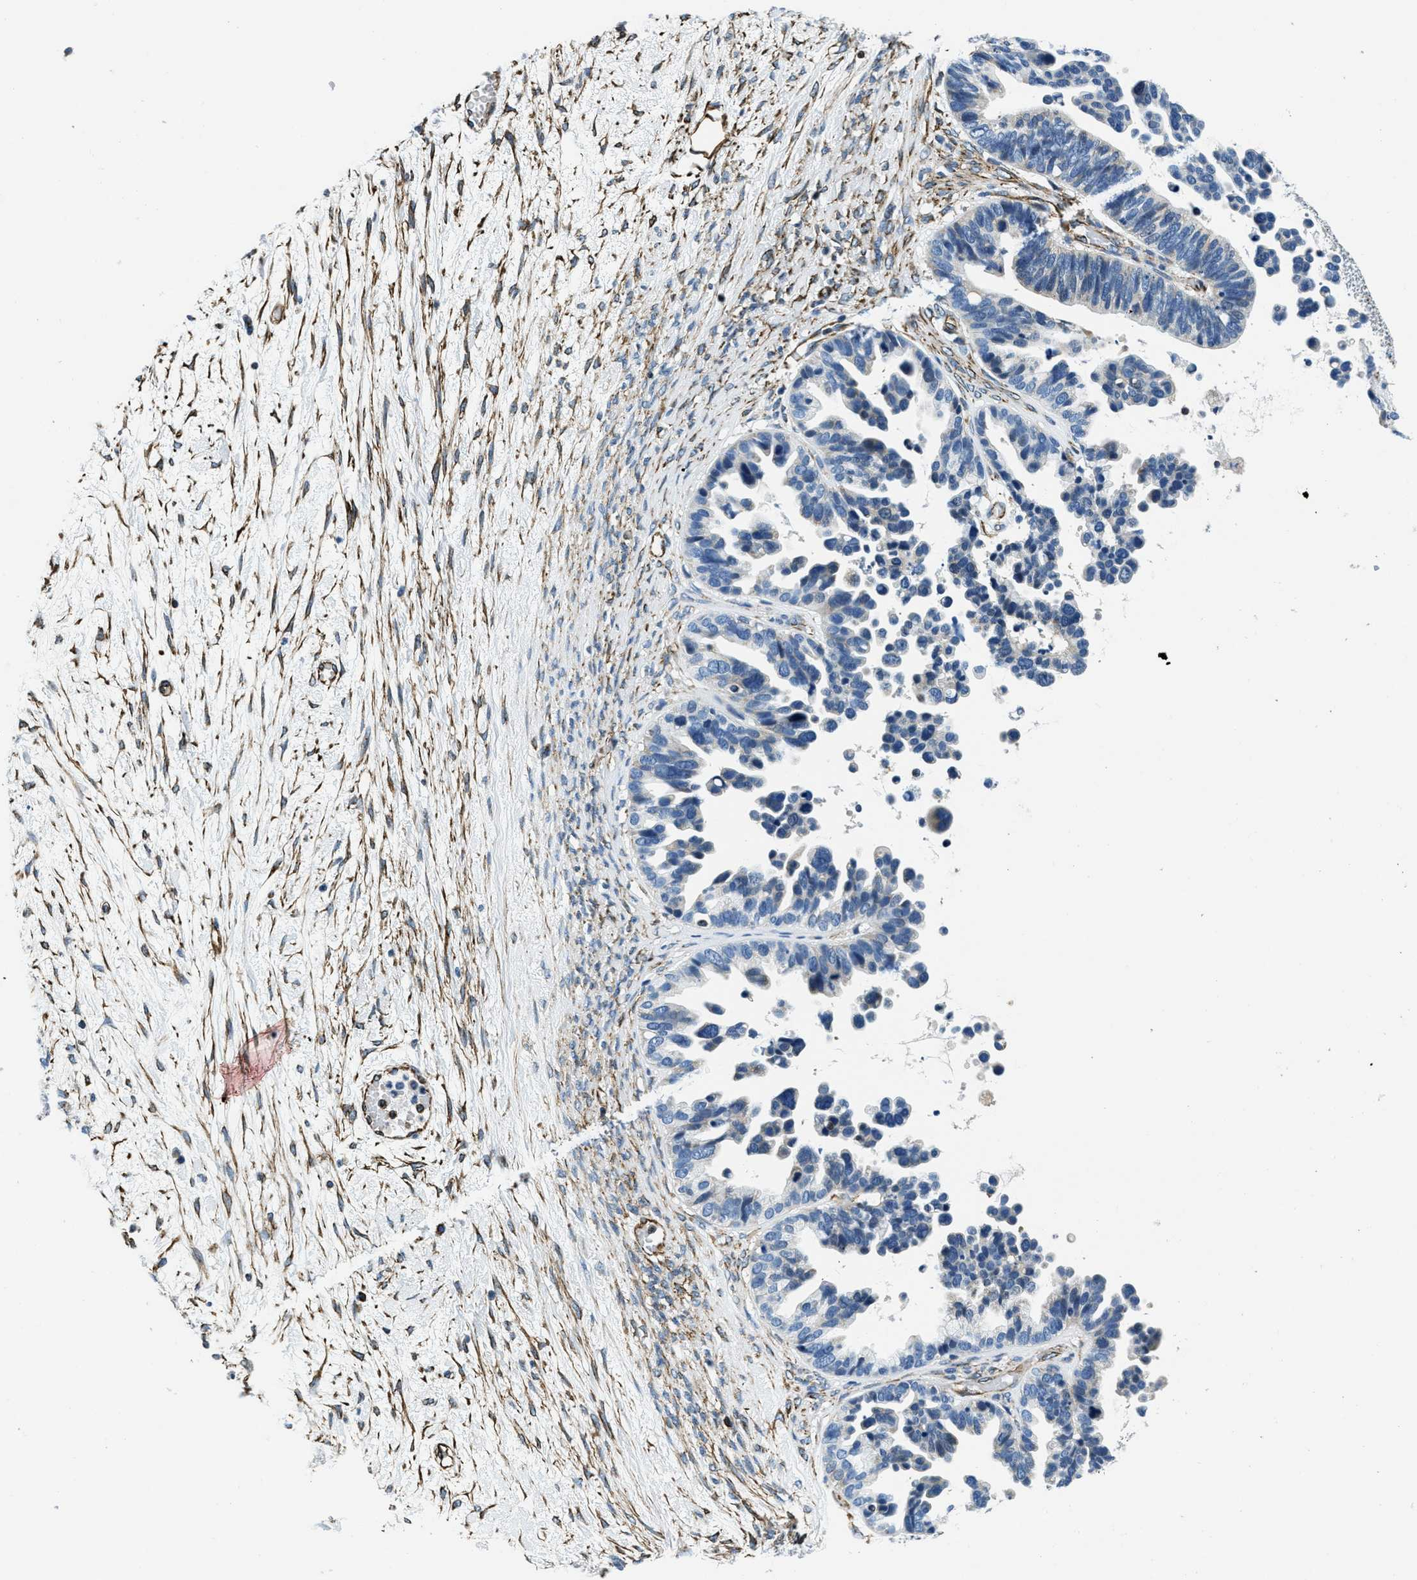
{"staining": {"intensity": "negative", "quantity": "none", "location": "none"}, "tissue": "ovarian cancer", "cell_type": "Tumor cells", "image_type": "cancer", "snomed": [{"axis": "morphology", "description": "Cystadenocarcinoma, serous, NOS"}, {"axis": "topography", "description": "Ovary"}], "caption": "Immunohistochemical staining of human serous cystadenocarcinoma (ovarian) exhibits no significant staining in tumor cells.", "gene": "GNS", "patient": {"sex": "female", "age": 56}}